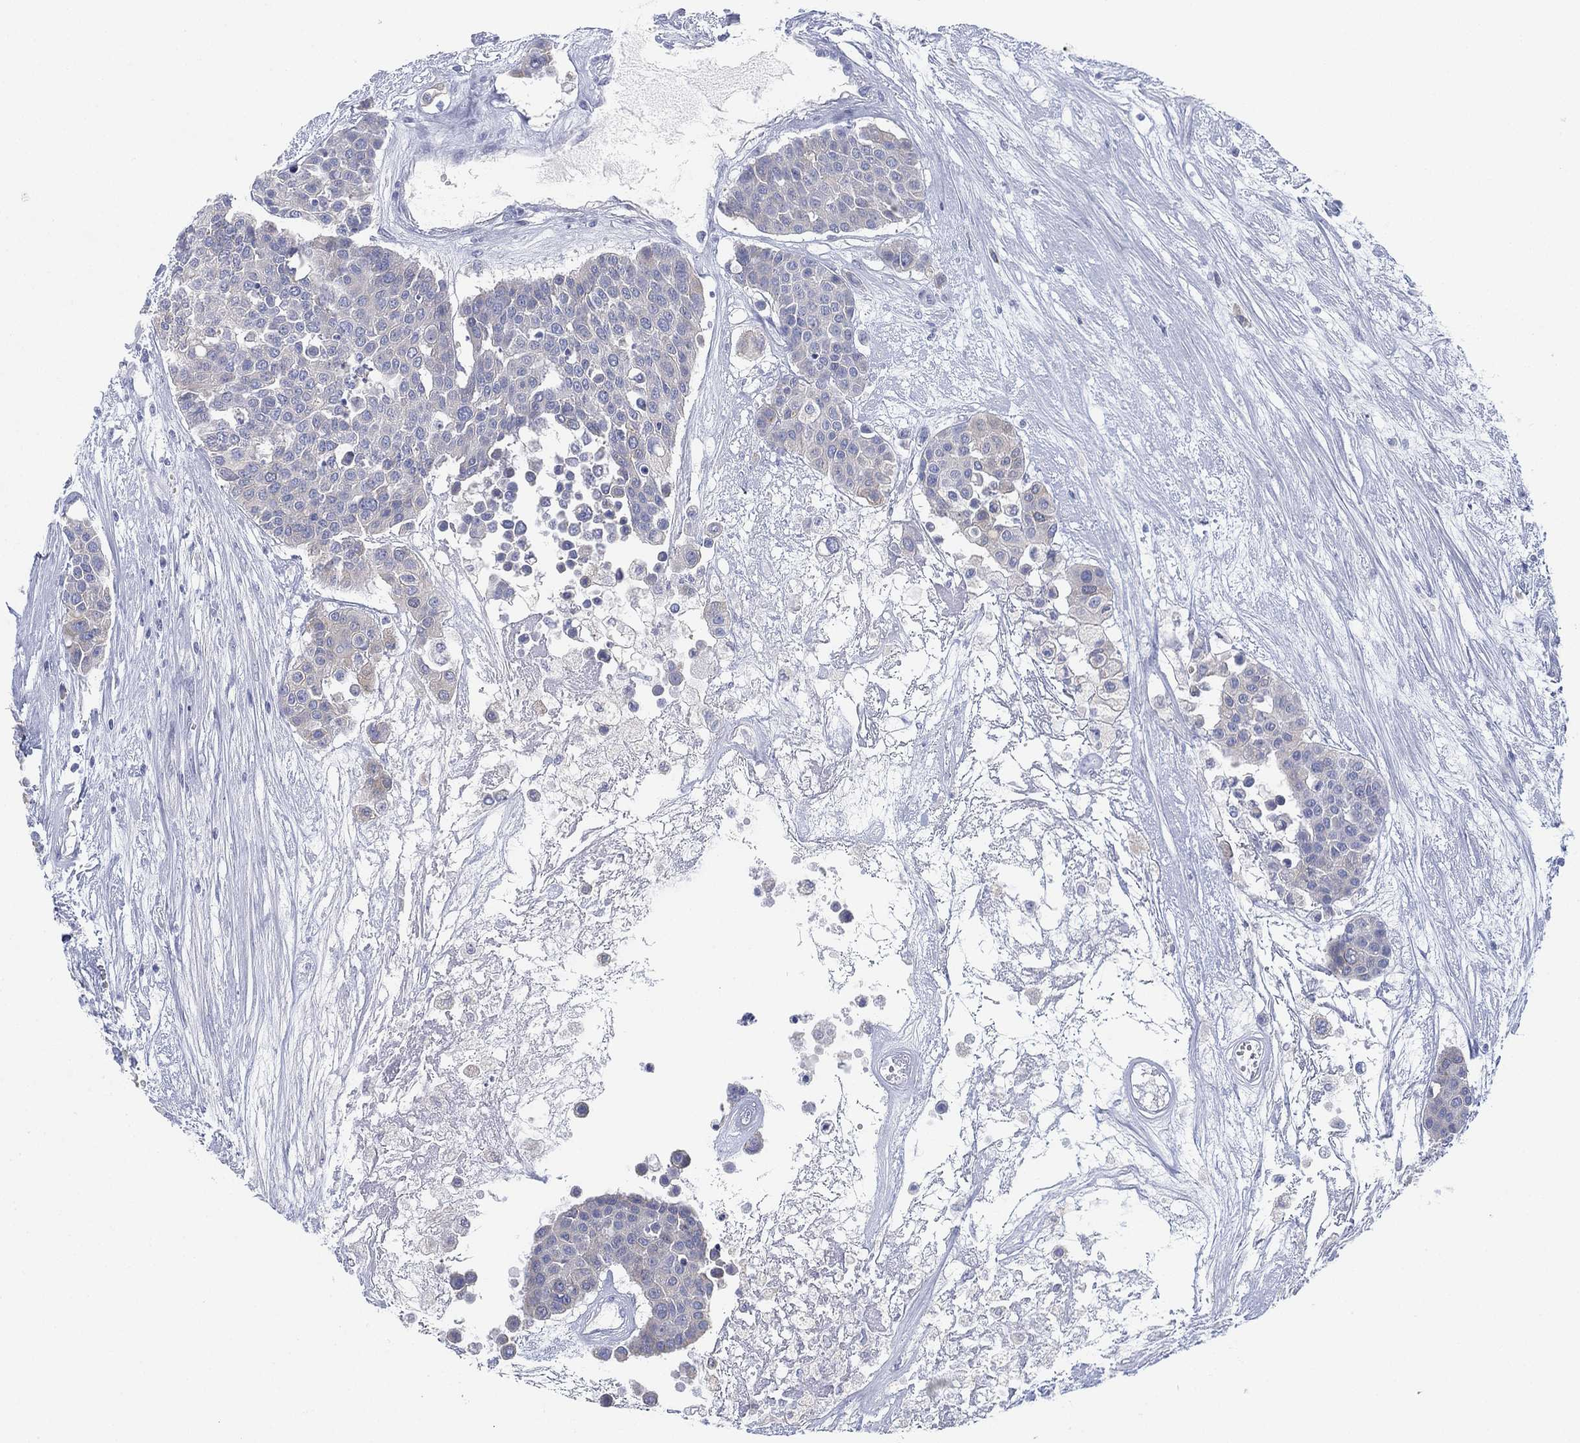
{"staining": {"intensity": "negative", "quantity": "none", "location": "none"}, "tissue": "carcinoid", "cell_type": "Tumor cells", "image_type": "cancer", "snomed": [{"axis": "morphology", "description": "Carcinoid, malignant, NOS"}, {"axis": "topography", "description": "Colon"}], "caption": "Protein analysis of carcinoid (malignant) demonstrates no significant expression in tumor cells. Nuclei are stained in blue.", "gene": "GCNA", "patient": {"sex": "male", "age": 81}}